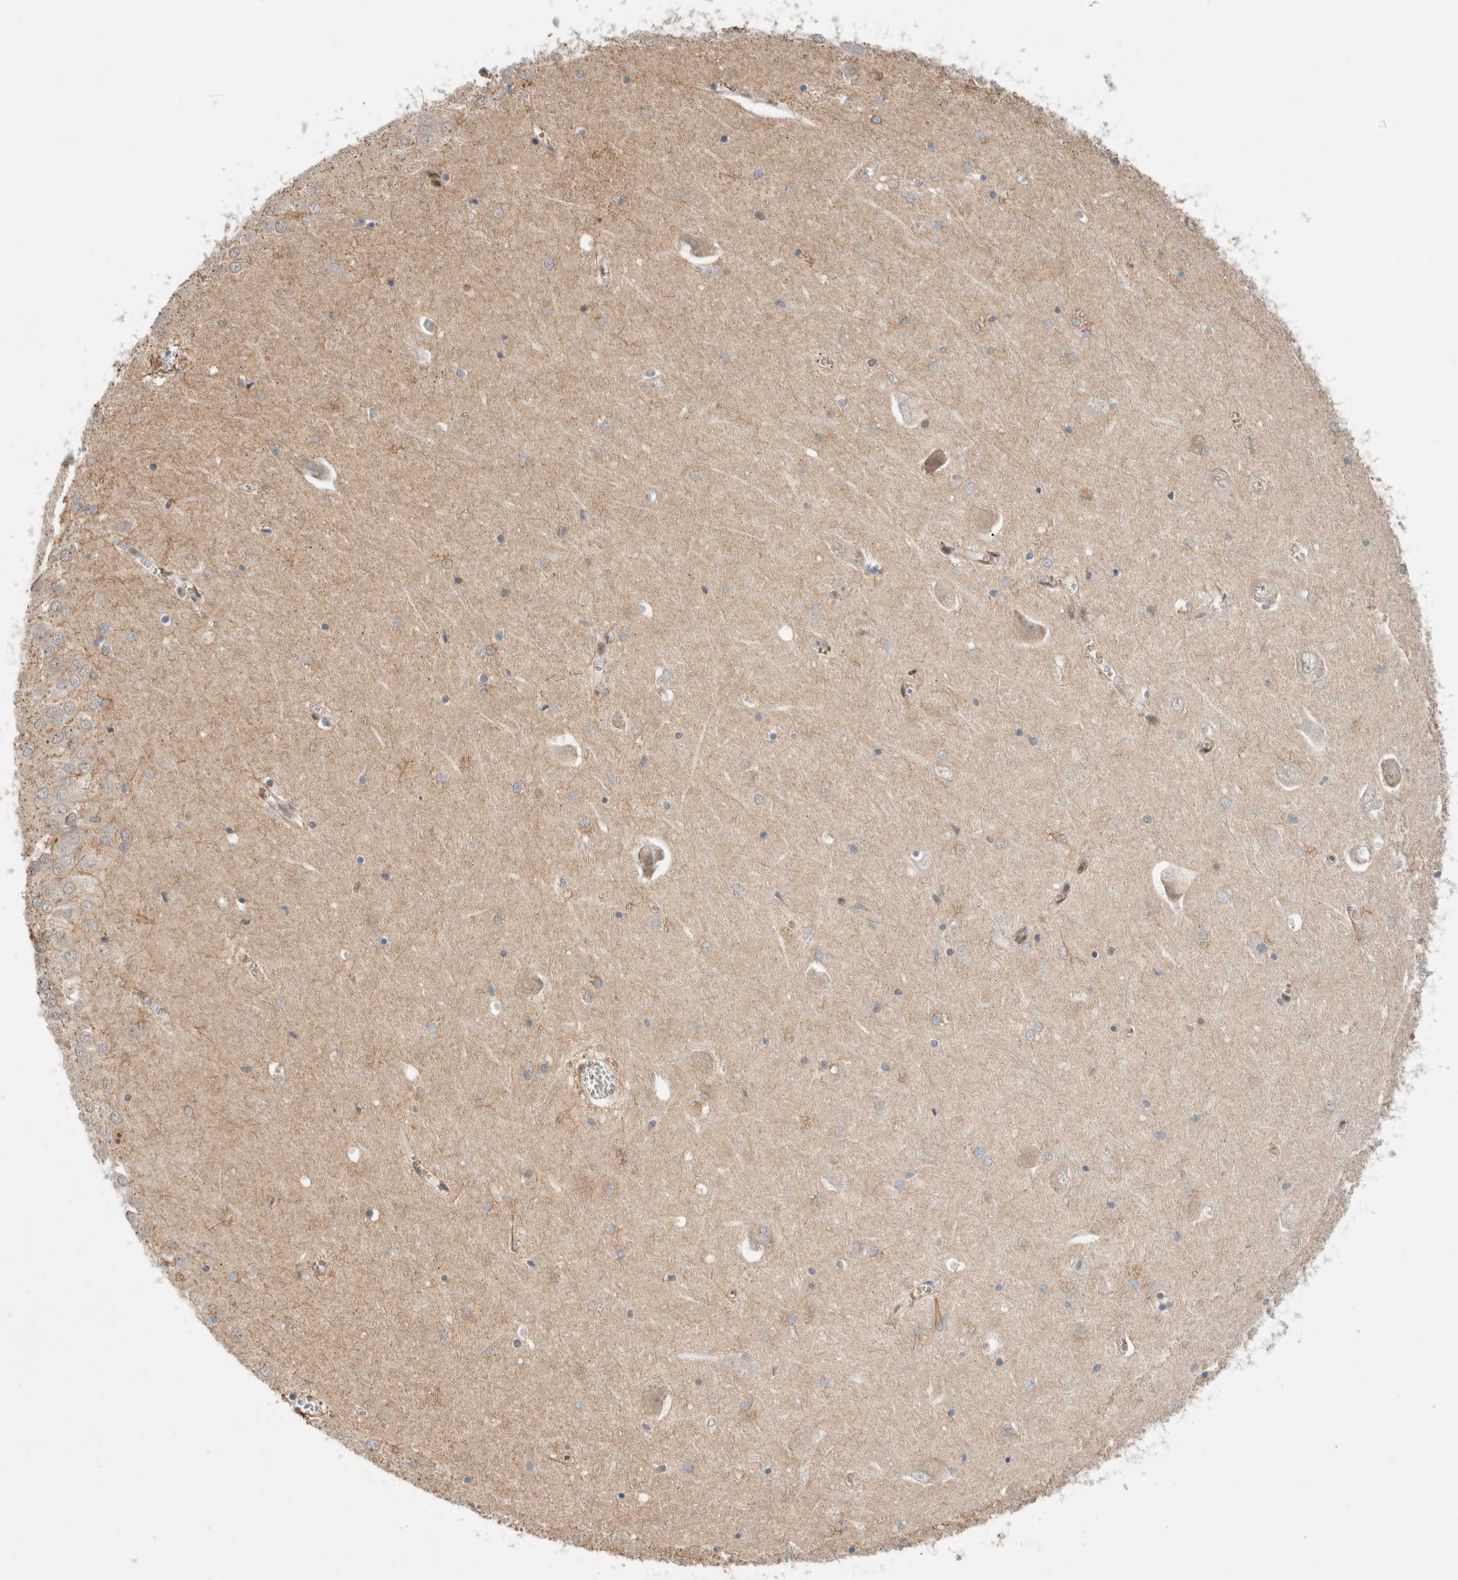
{"staining": {"intensity": "strong", "quantity": "<25%", "location": "nuclear"}, "tissue": "hippocampus", "cell_type": "Glial cells", "image_type": "normal", "snomed": [{"axis": "morphology", "description": "Normal tissue, NOS"}, {"axis": "topography", "description": "Hippocampus"}], "caption": "This micrograph shows immunohistochemistry staining of benign human hippocampus, with medium strong nuclear staining in about <25% of glial cells.", "gene": "NCAPG2", "patient": {"sex": "male", "age": 70}}